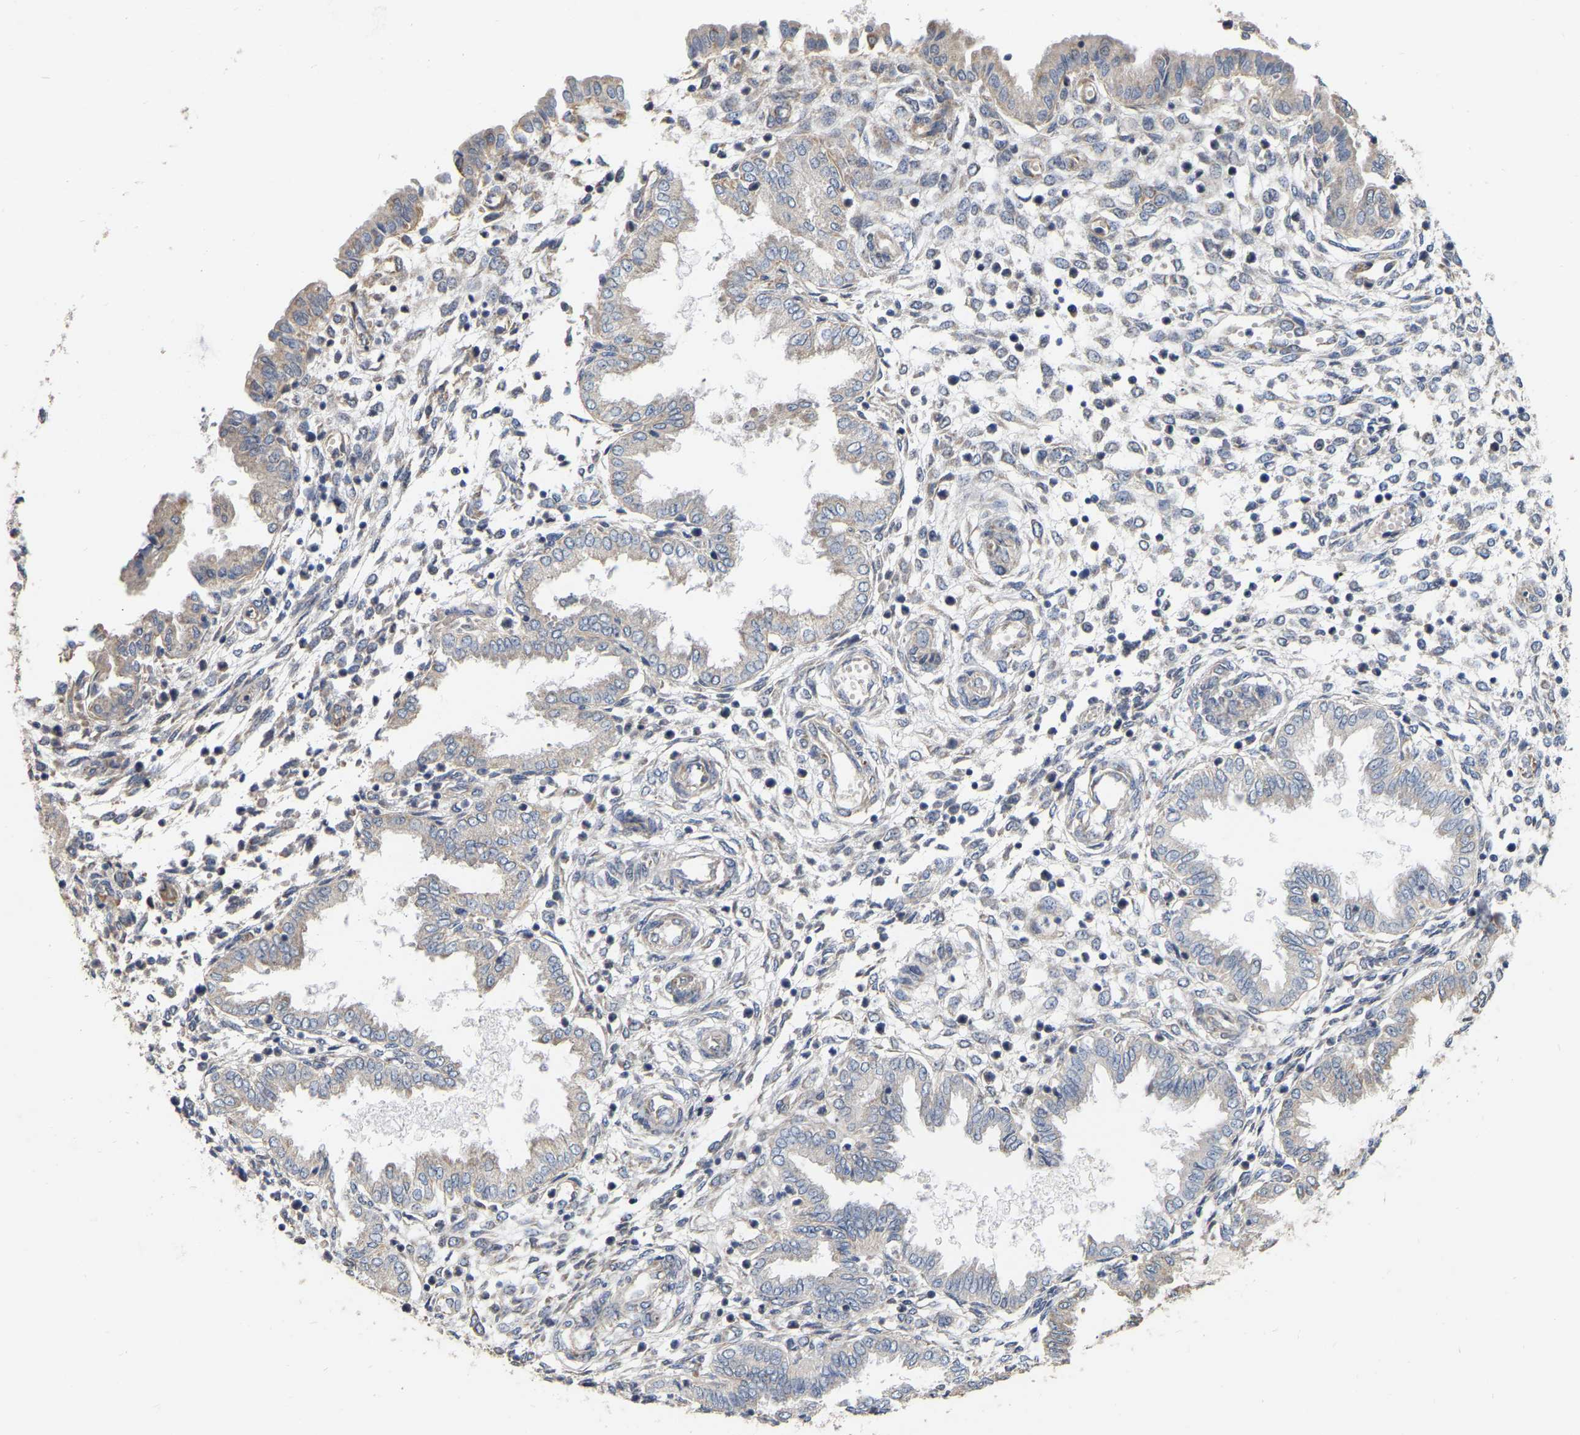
{"staining": {"intensity": "negative", "quantity": "none", "location": "none"}, "tissue": "endometrium", "cell_type": "Cells in endometrial stroma", "image_type": "normal", "snomed": [{"axis": "morphology", "description": "Normal tissue, NOS"}, {"axis": "topography", "description": "Endometrium"}], "caption": "Immunohistochemistry (IHC) of normal endometrium demonstrates no expression in cells in endometrial stroma.", "gene": "SSH1", "patient": {"sex": "female", "age": 33}}